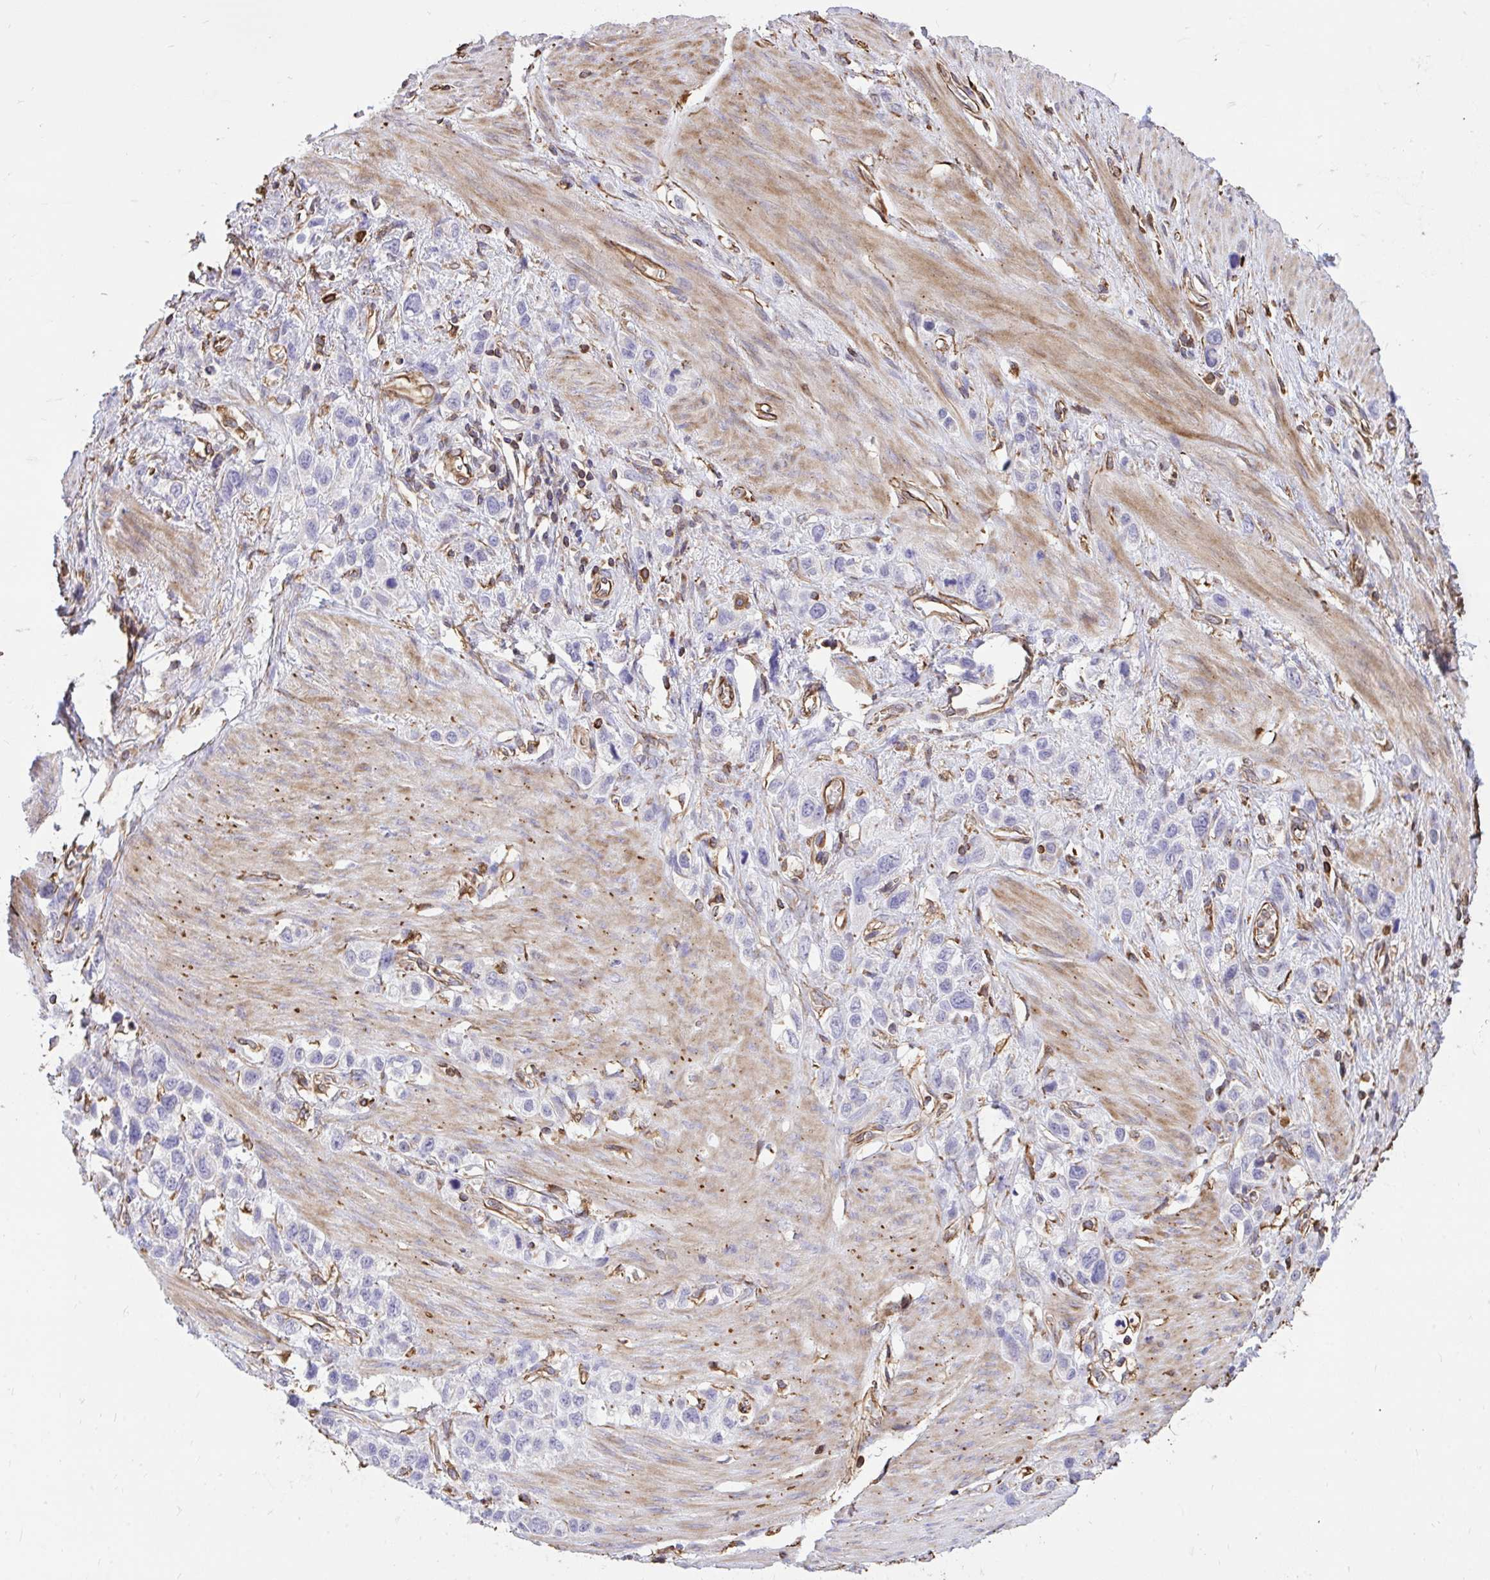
{"staining": {"intensity": "negative", "quantity": "none", "location": "none"}, "tissue": "stomach cancer", "cell_type": "Tumor cells", "image_type": "cancer", "snomed": [{"axis": "morphology", "description": "Adenocarcinoma, NOS"}, {"axis": "topography", "description": "Stomach"}], "caption": "Protein analysis of stomach adenocarcinoma reveals no significant positivity in tumor cells.", "gene": "RNF103", "patient": {"sex": "female", "age": 65}}